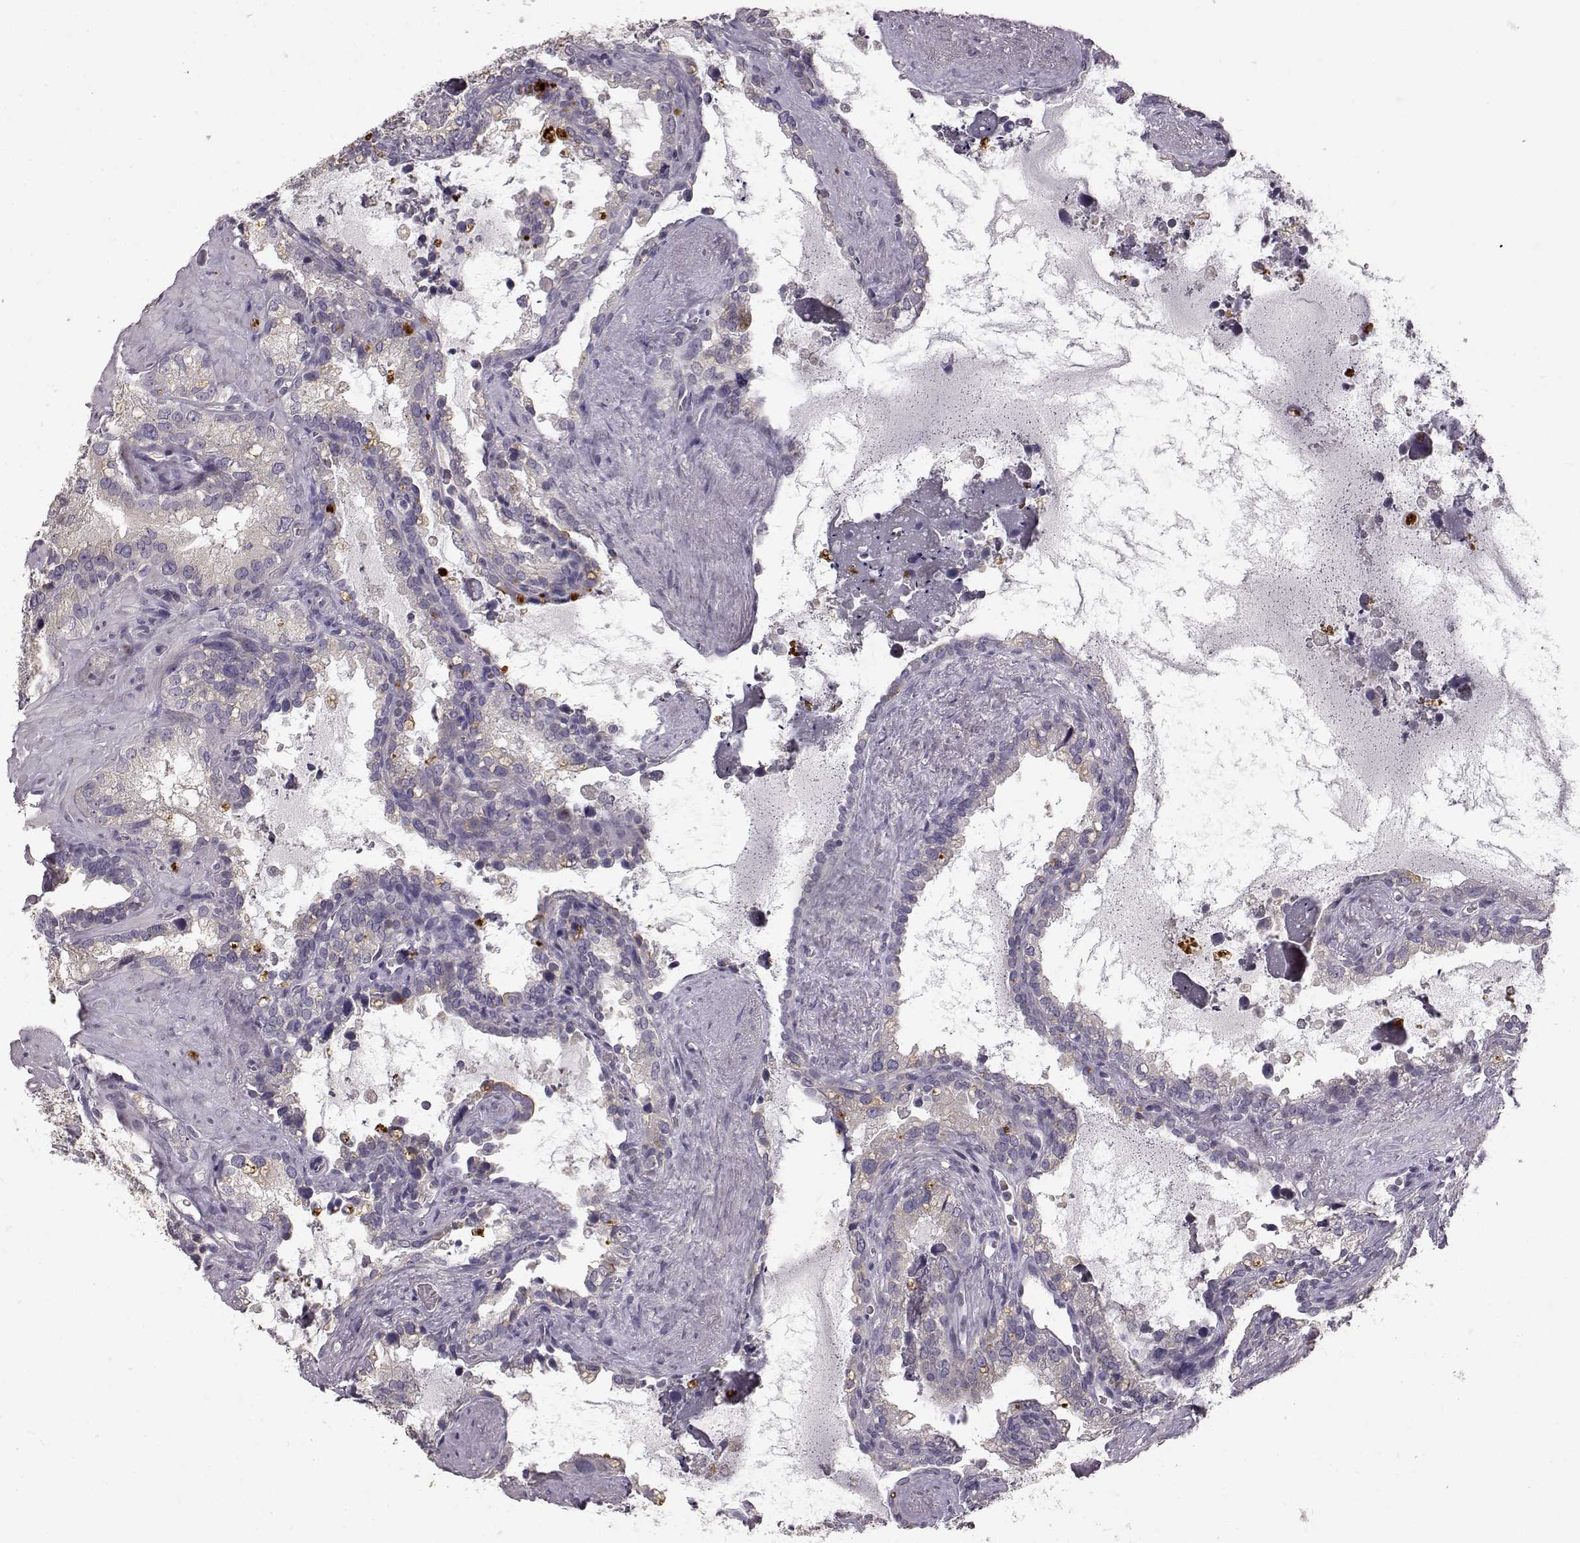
{"staining": {"intensity": "negative", "quantity": "none", "location": "none"}, "tissue": "seminal vesicle", "cell_type": "Glandular cells", "image_type": "normal", "snomed": [{"axis": "morphology", "description": "Normal tissue, NOS"}, {"axis": "topography", "description": "Seminal veicle"}], "caption": "Image shows no significant protein staining in glandular cells of benign seminal vesicle. (Brightfield microscopy of DAB IHC at high magnification).", "gene": "GHR", "patient": {"sex": "male", "age": 71}}